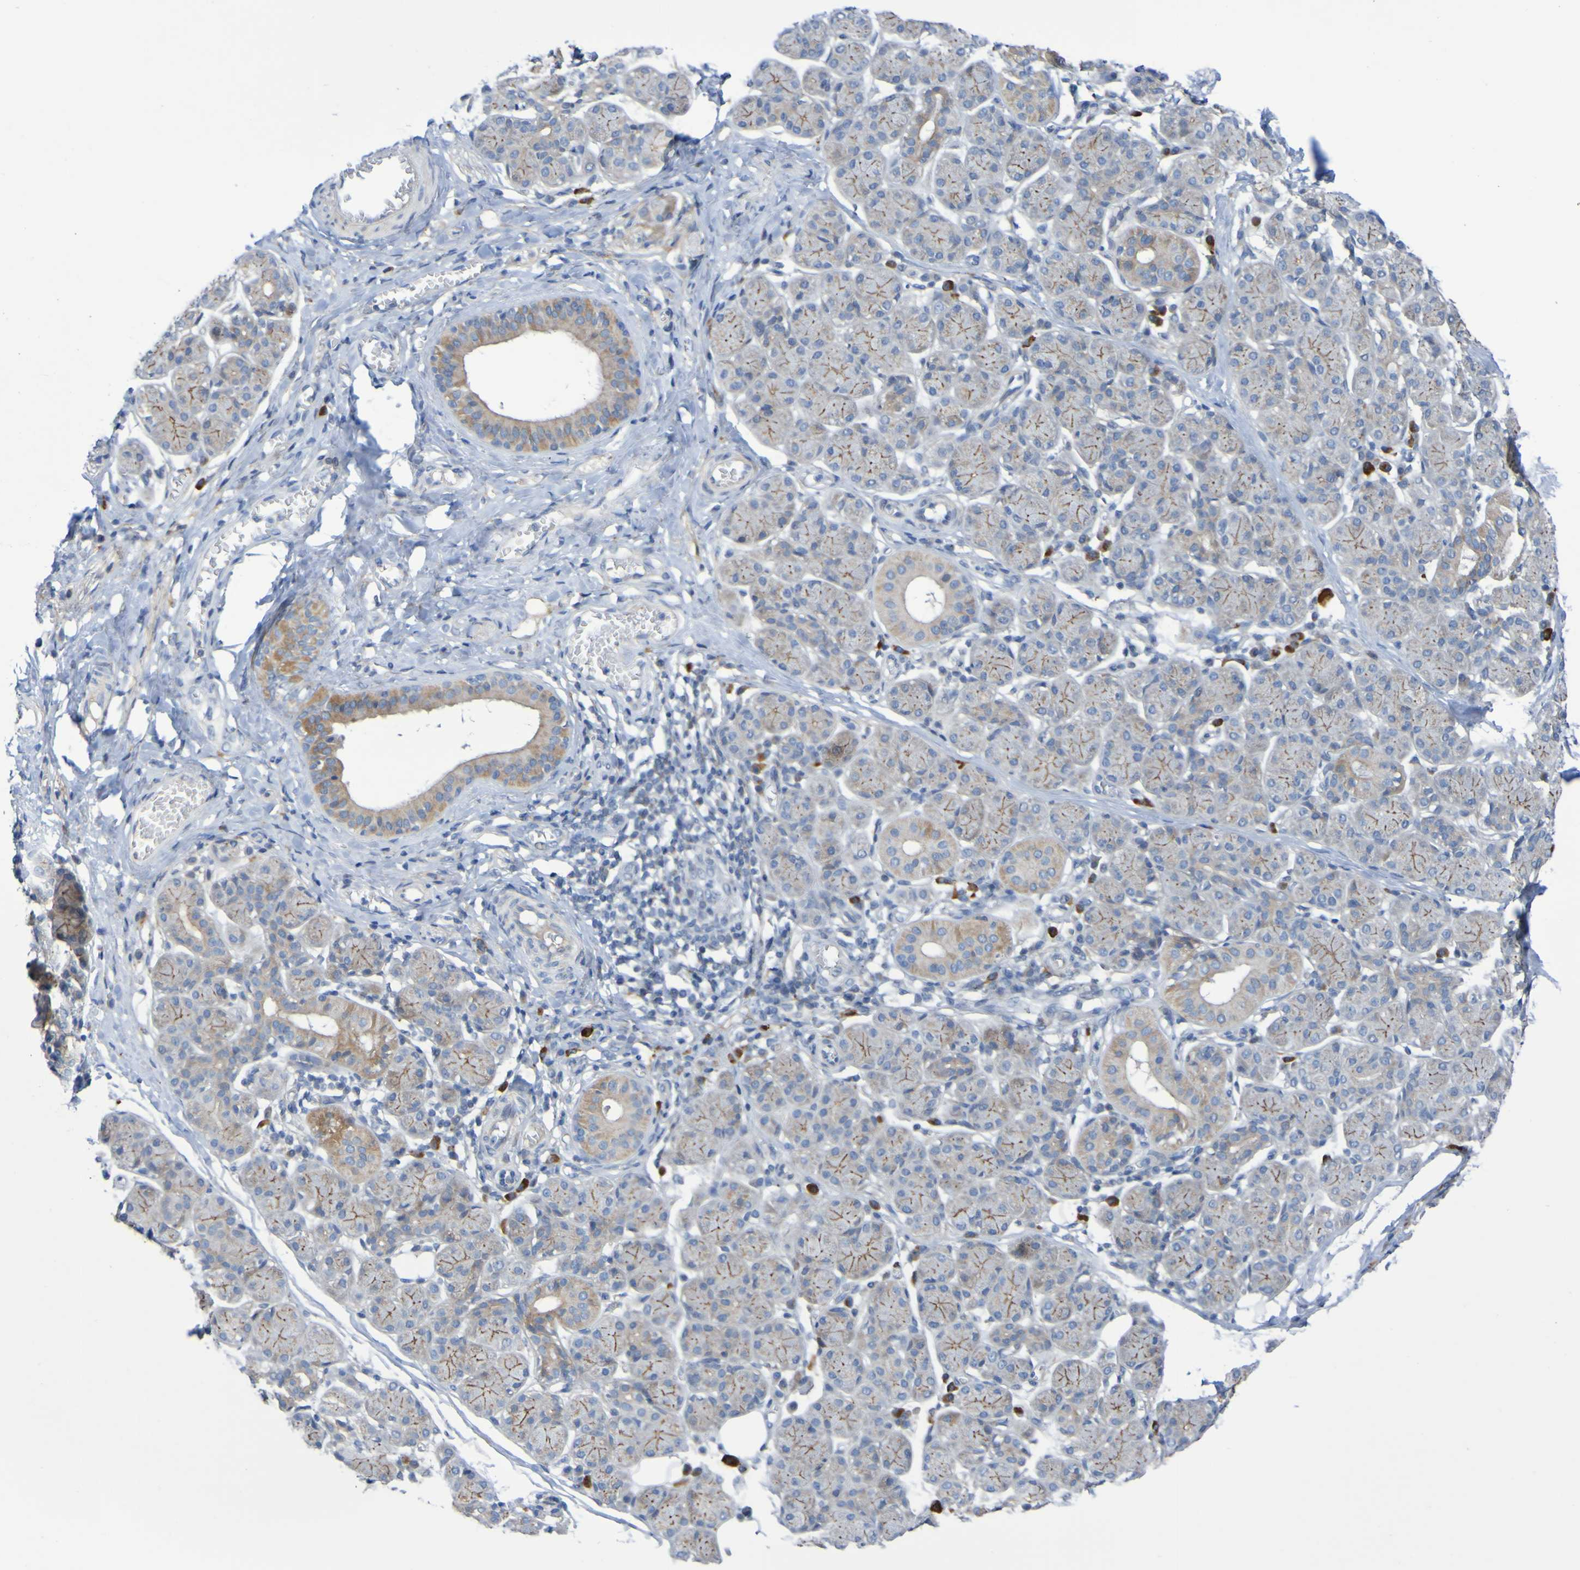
{"staining": {"intensity": "weak", "quantity": ">75%", "location": "cytoplasmic/membranous"}, "tissue": "salivary gland", "cell_type": "Glandular cells", "image_type": "normal", "snomed": [{"axis": "morphology", "description": "Normal tissue, NOS"}, {"axis": "morphology", "description": "Inflammation, NOS"}, {"axis": "topography", "description": "Lymph node"}, {"axis": "topography", "description": "Salivary gland"}], "caption": "A micrograph of salivary gland stained for a protein reveals weak cytoplasmic/membranous brown staining in glandular cells. (IHC, brightfield microscopy, high magnification).", "gene": "C11orf24", "patient": {"sex": "male", "age": 3}}